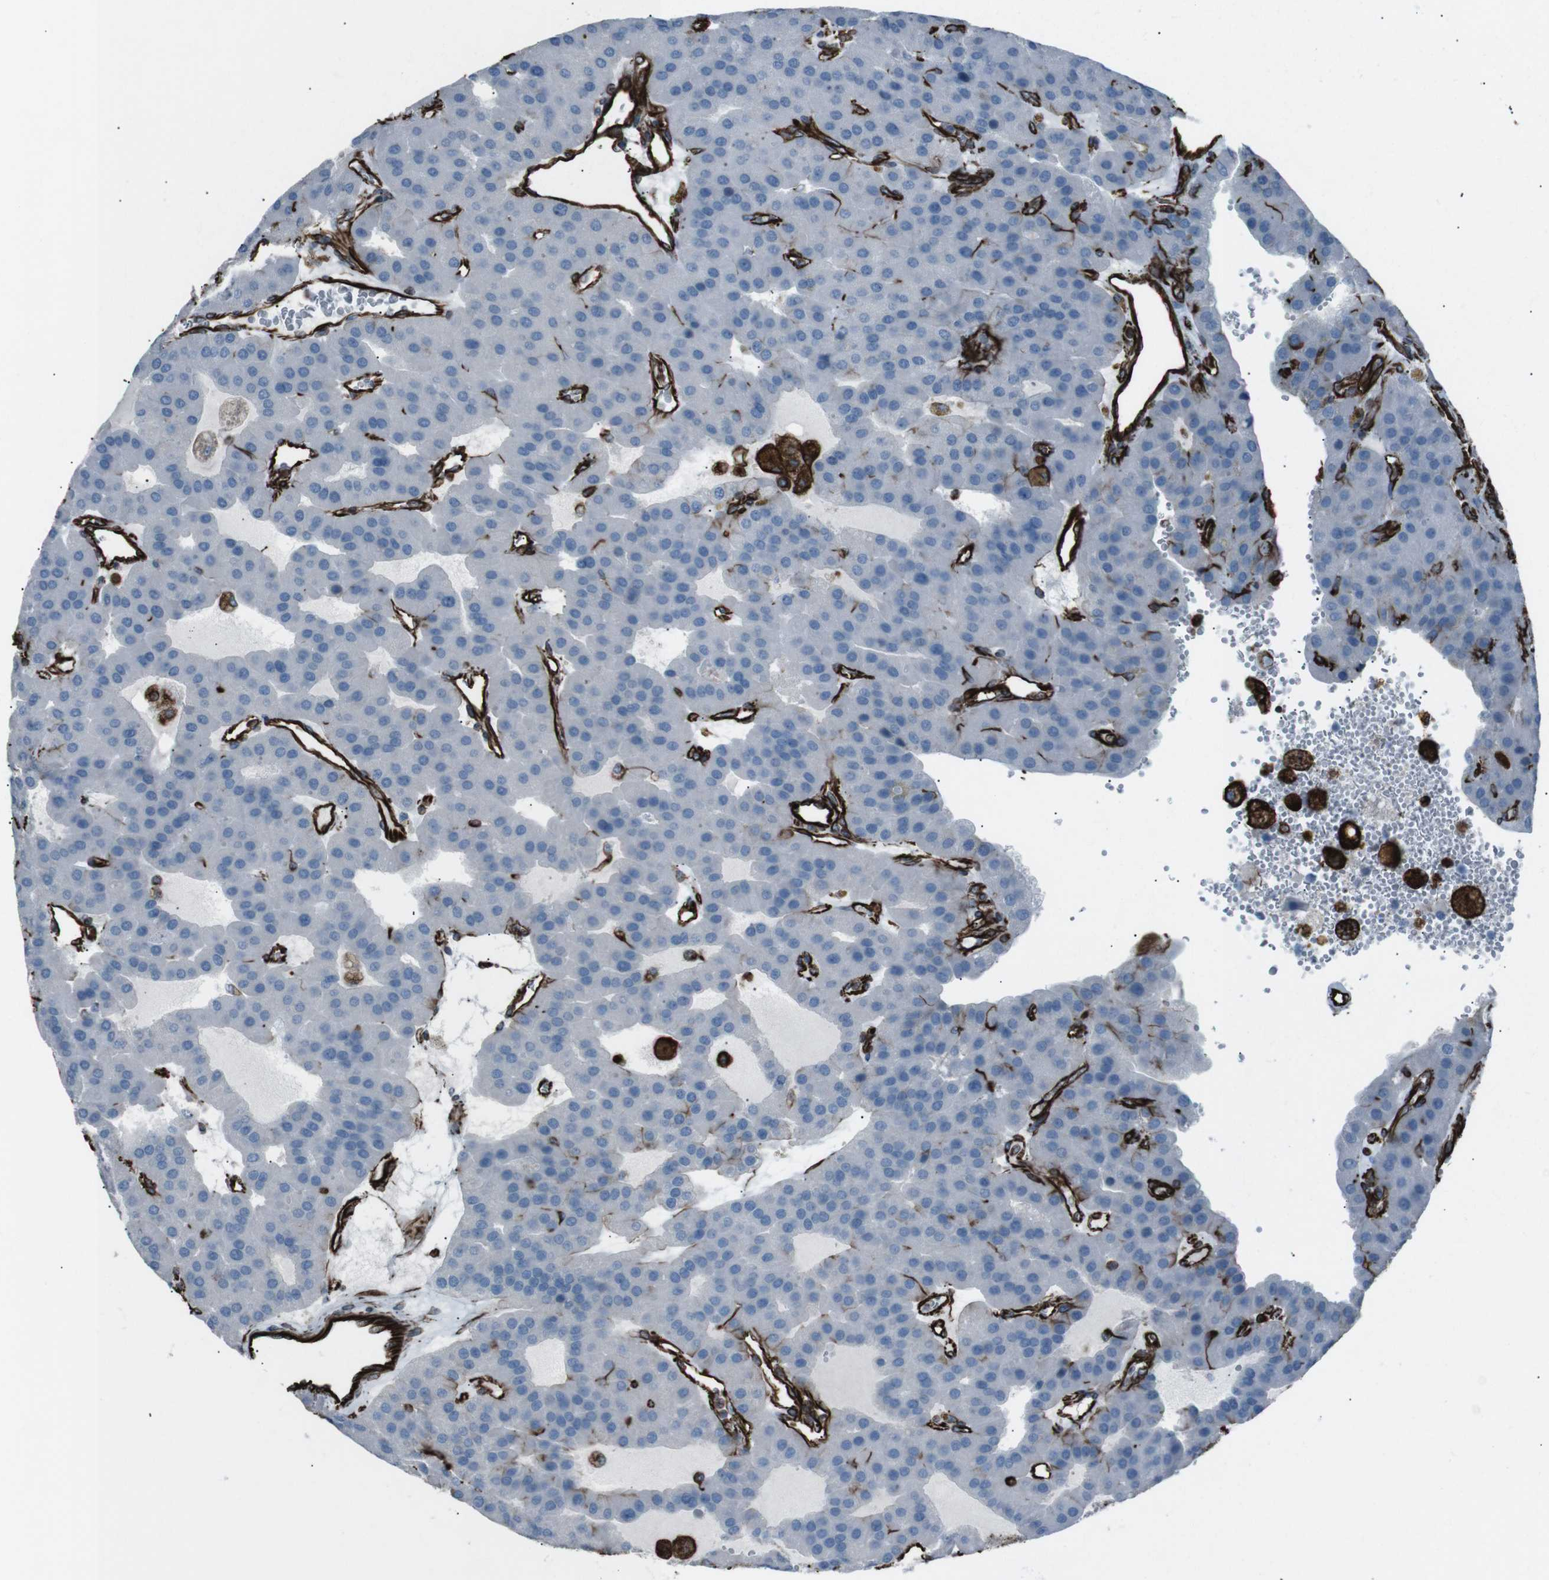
{"staining": {"intensity": "negative", "quantity": "none", "location": "none"}, "tissue": "parathyroid gland", "cell_type": "Glandular cells", "image_type": "normal", "snomed": [{"axis": "morphology", "description": "Normal tissue, NOS"}, {"axis": "morphology", "description": "Adenoma, NOS"}, {"axis": "topography", "description": "Parathyroid gland"}], "caption": "Parathyroid gland stained for a protein using immunohistochemistry (IHC) displays no positivity glandular cells.", "gene": "ZDHHC6", "patient": {"sex": "female", "age": 86}}